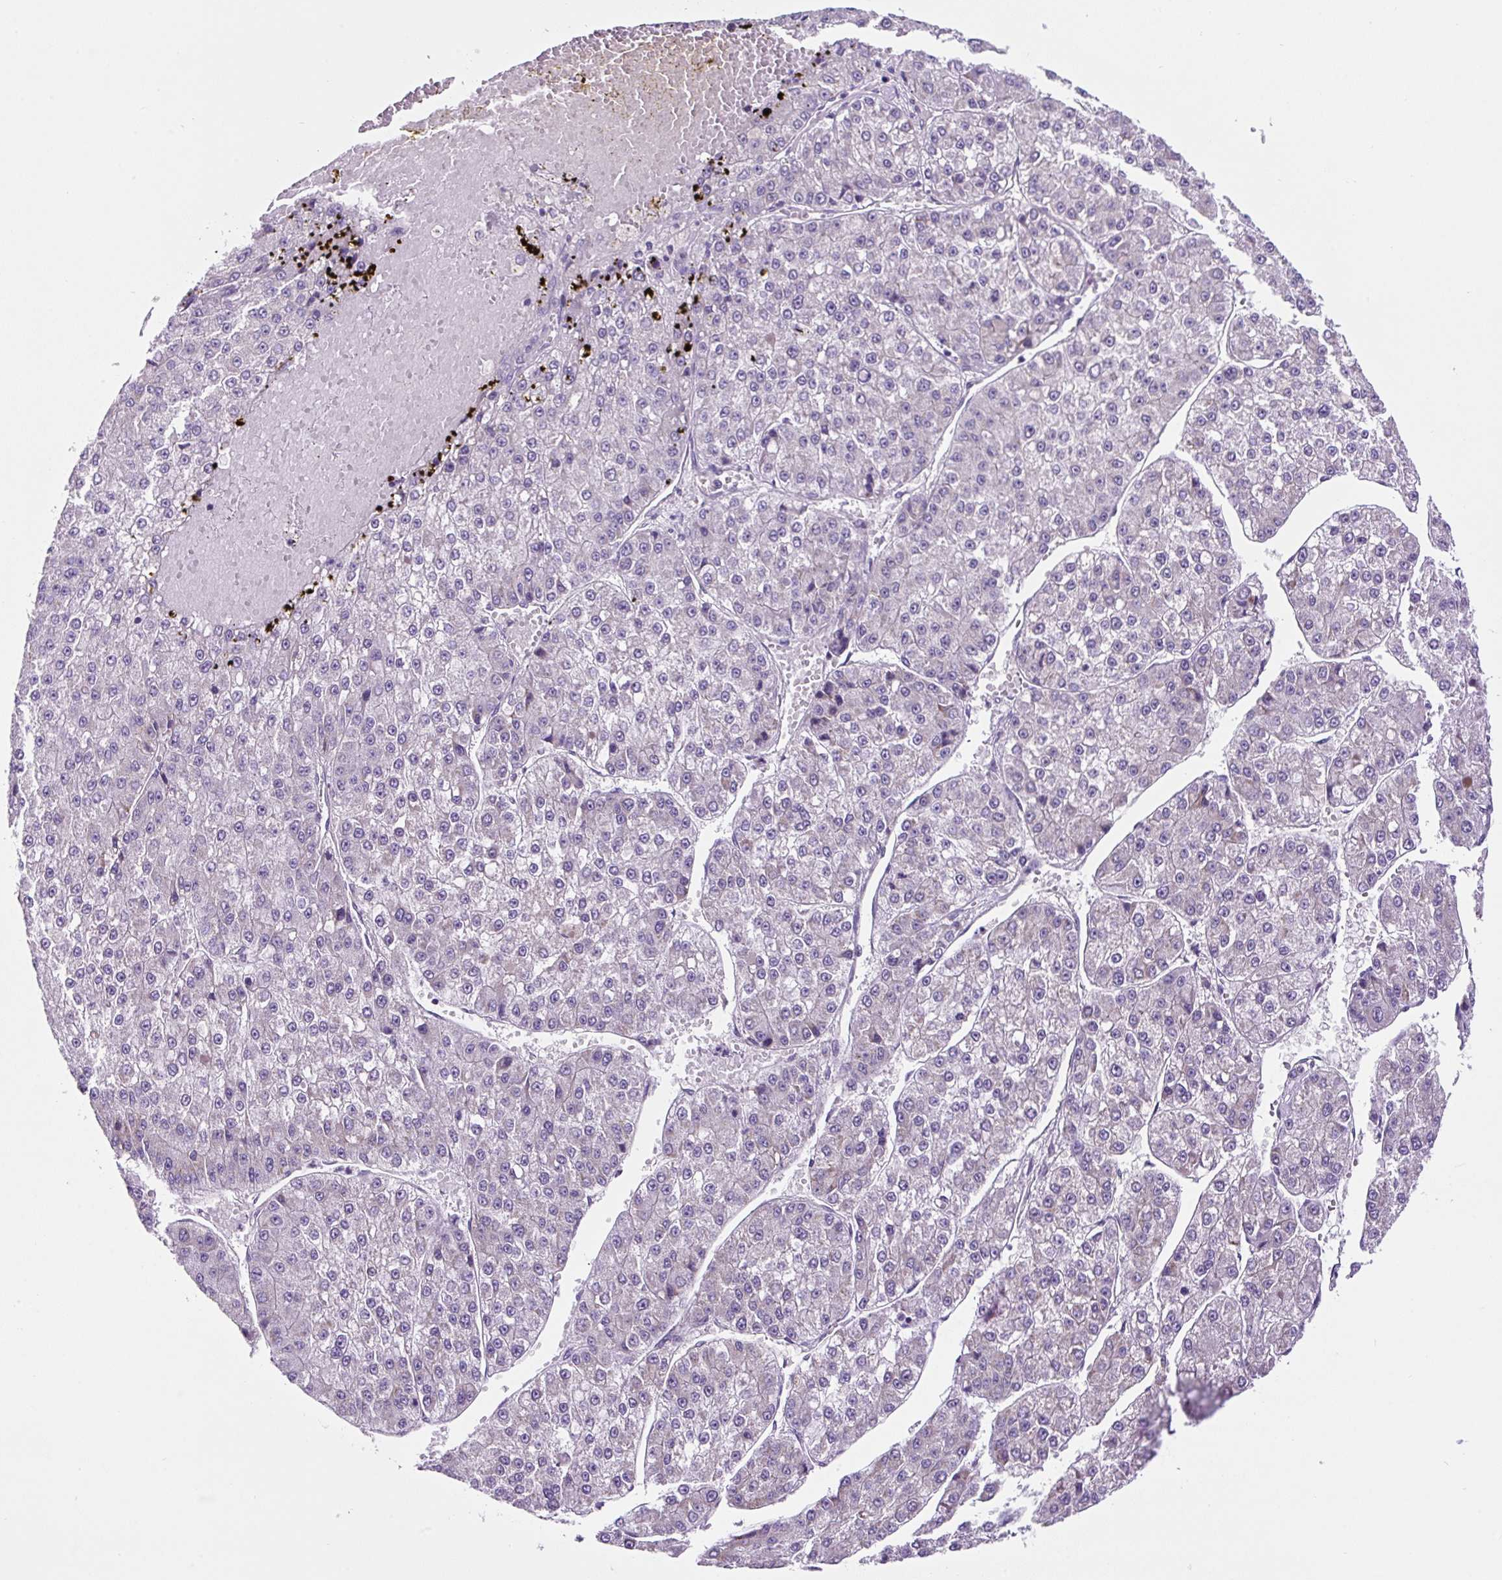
{"staining": {"intensity": "negative", "quantity": "none", "location": "none"}, "tissue": "liver cancer", "cell_type": "Tumor cells", "image_type": "cancer", "snomed": [{"axis": "morphology", "description": "Carcinoma, Hepatocellular, NOS"}, {"axis": "topography", "description": "Liver"}], "caption": "Immunohistochemistry histopathology image of human liver cancer (hepatocellular carcinoma) stained for a protein (brown), which shows no expression in tumor cells. (DAB immunohistochemistry (IHC) with hematoxylin counter stain).", "gene": "OGDHL", "patient": {"sex": "female", "age": 73}}